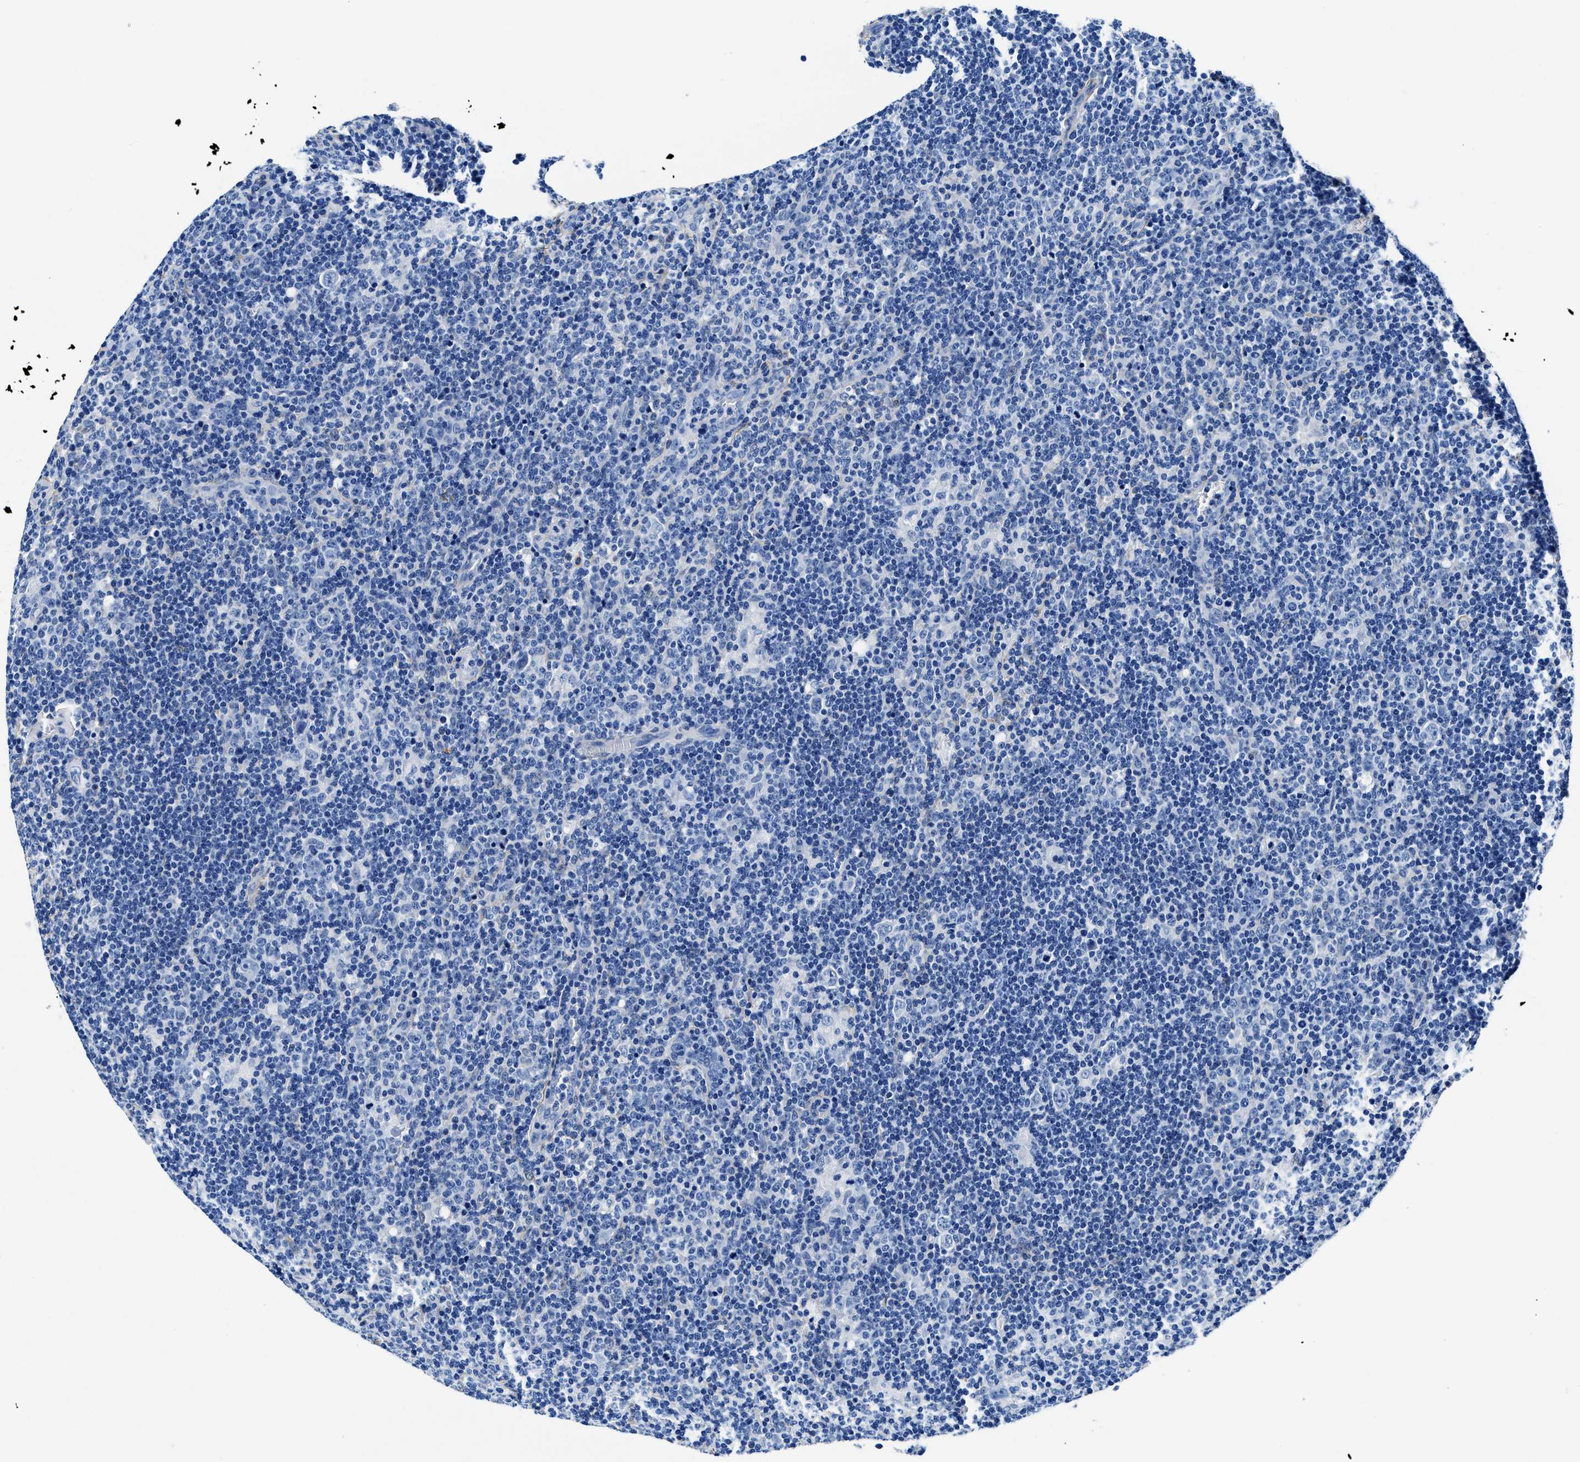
{"staining": {"intensity": "negative", "quantity": "none", "location": "none"}, "tissue": "lymphoma", "cell_type": "Tumor cells", "image_type": "cancer", "snomed": [{"axis": "morphology", "description": "Hodgkin's disease, NOS"}, {"axis": "topography", "description": "Lymph node"}], "caption": "Immunohistochemical staining of lymphoma demonstrates no significant expression in tumor cells.", "gene": "TEX261", "patient": {"sex": "female", "age": 57}}